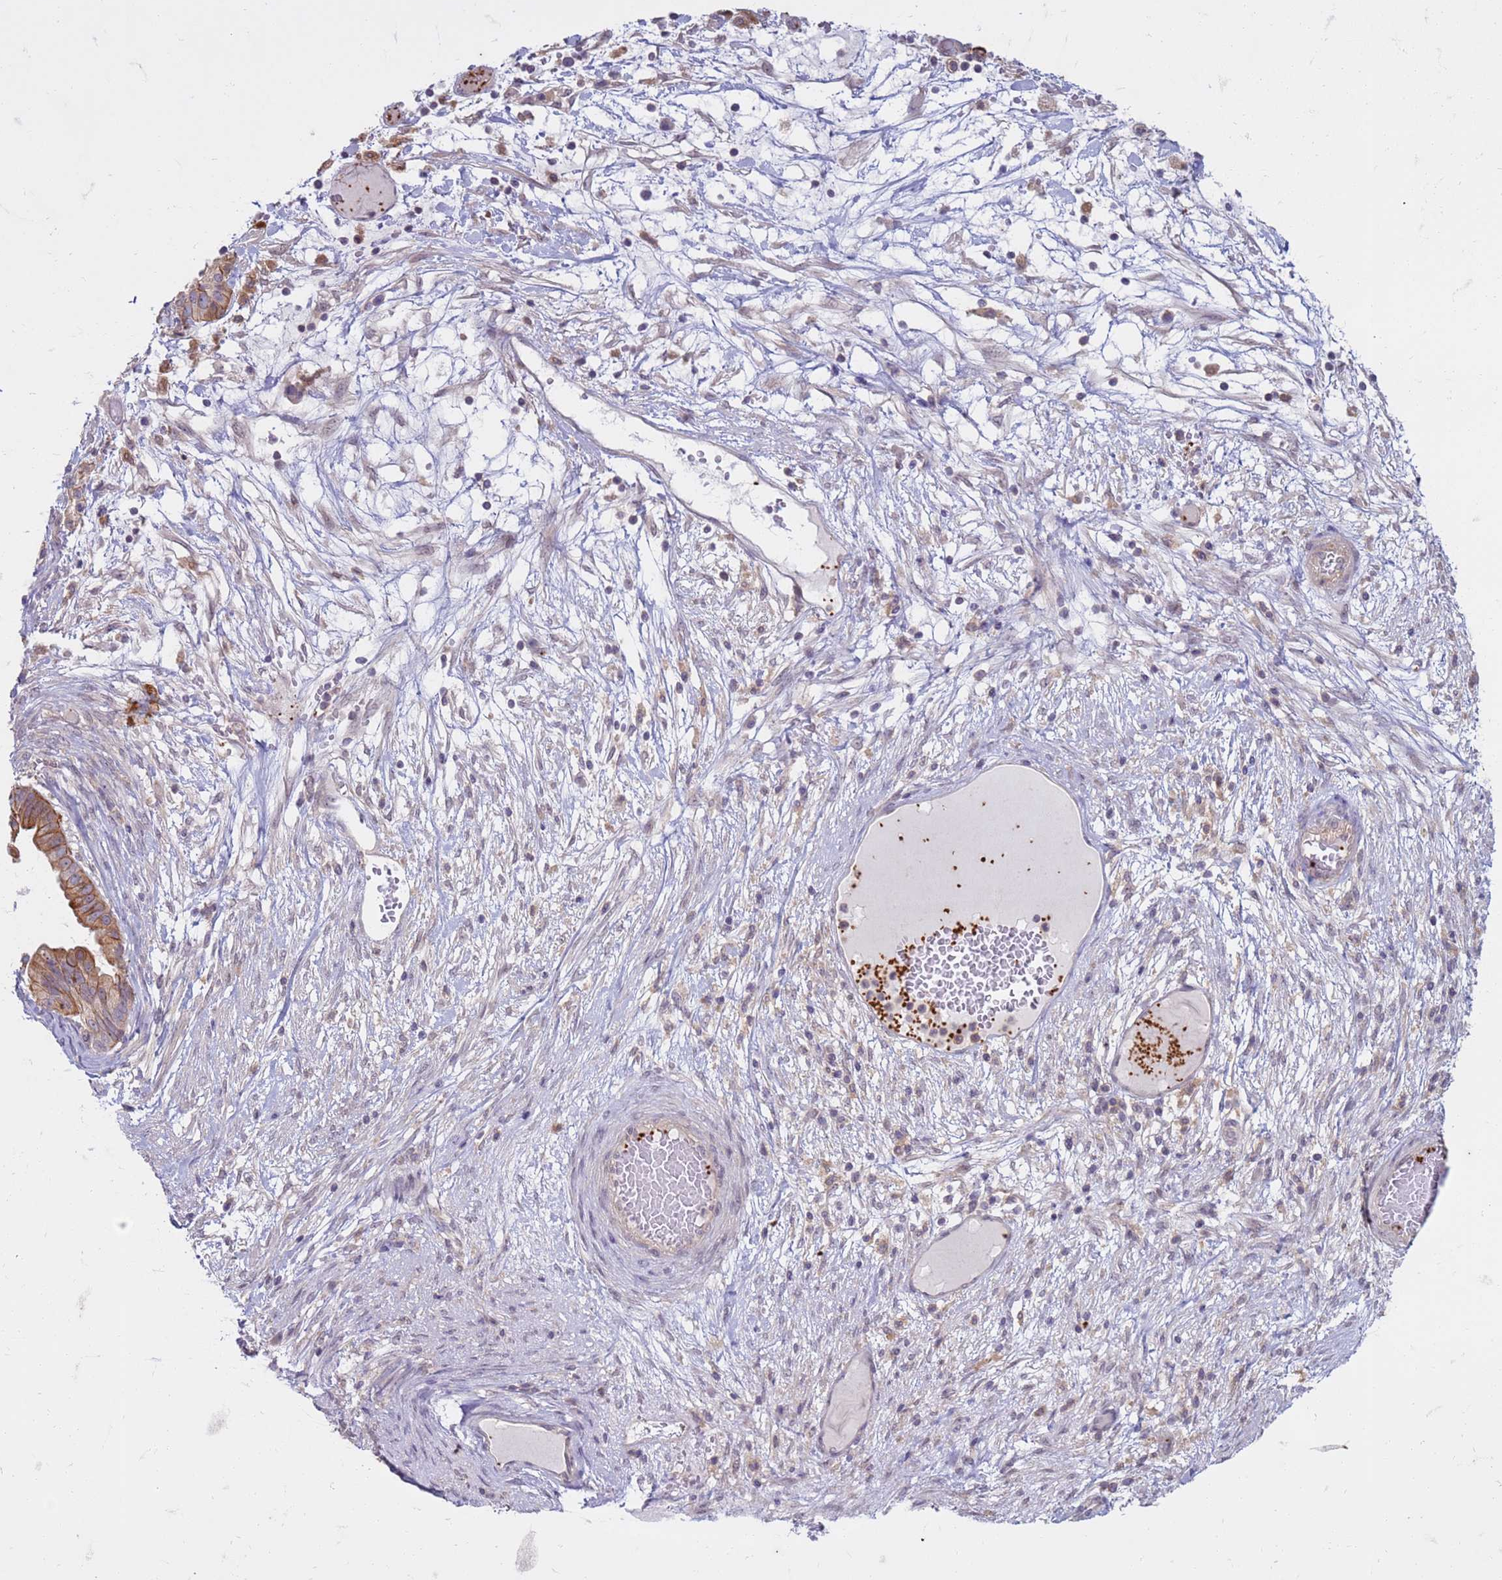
{"staining": {"intensity": "moderate", "quantity": "25%-75%", "location": "cytoplasmic/membranous"}, "tissue": "ovarian cancer", "cell_type": "Tumor cells", "image_type": "cancer", "snomed": [{"axis": "morphology", "description": "Cystadenocarcinoma, serous, NOS"}, {"axis": "topography", "description": "Ovary"}], "caption": "The photomicrograph displays staining of ovarian cancer, revealing moderate cytoplasmic/membranous protein expression (brown color) within tumor cells.", "gene": "SLC15A3", "patient": {"sex": "female", "age": 56}}